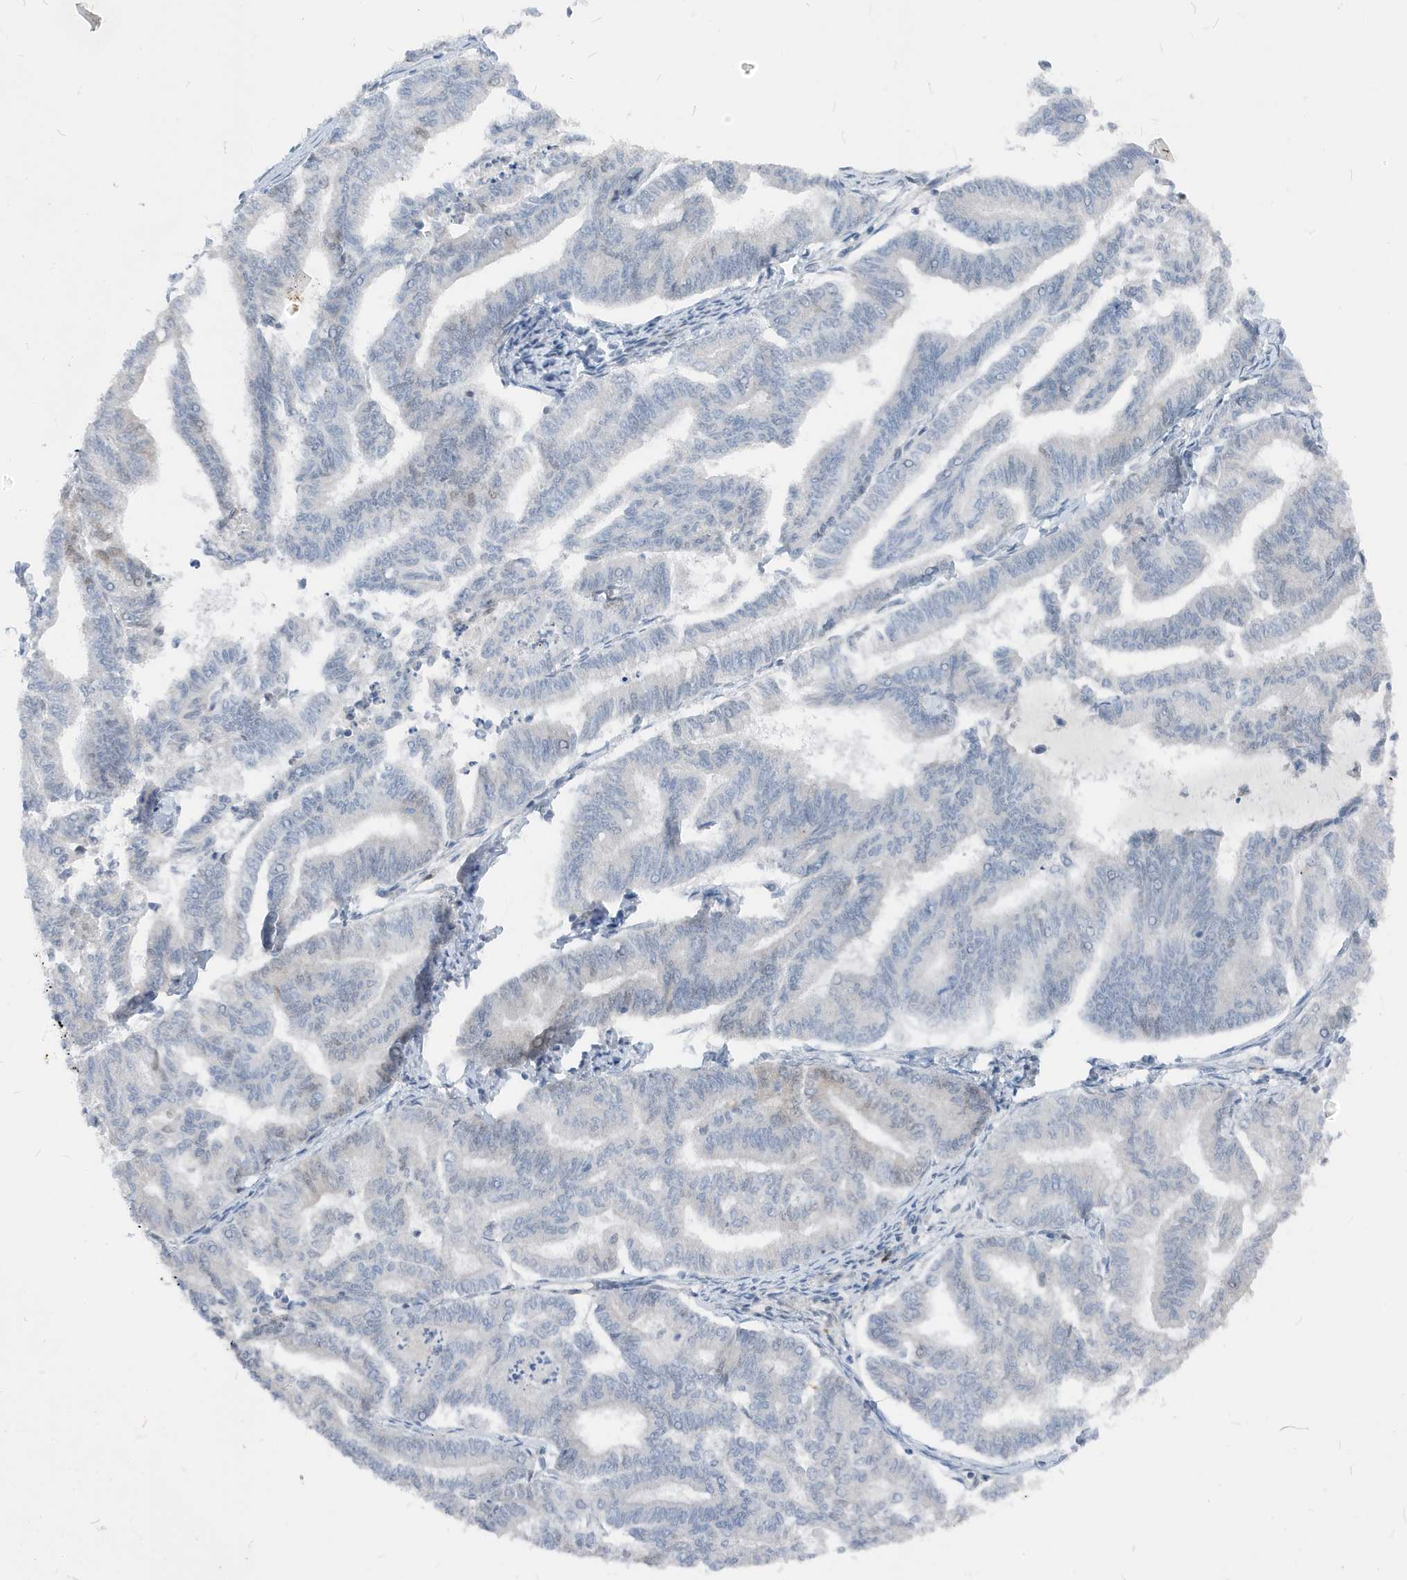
{"staining": {"intensity": "negative", "quantity": "none", "location": "none"}, "tissue": "endometrial cancer", "cell_type": "Tumor cells", "image_type": "cancer", "snomed": [{"axis": "morphology", "description": "Adenocarcinoma, NOS"}, {"axis": "topography", "description": "Endometrium"}], "caption": "Protein analysis of endometrial cancer (adenocarcinoma) displays no significant expression in tumor cells. (Stains: DAB (3,3'-diaminobenzidine) IHC with hematoxylin counter stain, Microscopy: brightfield microscopy at high magnification).", "gene": "NCOA7", "patient": {"sex": "female", "age": 79}}